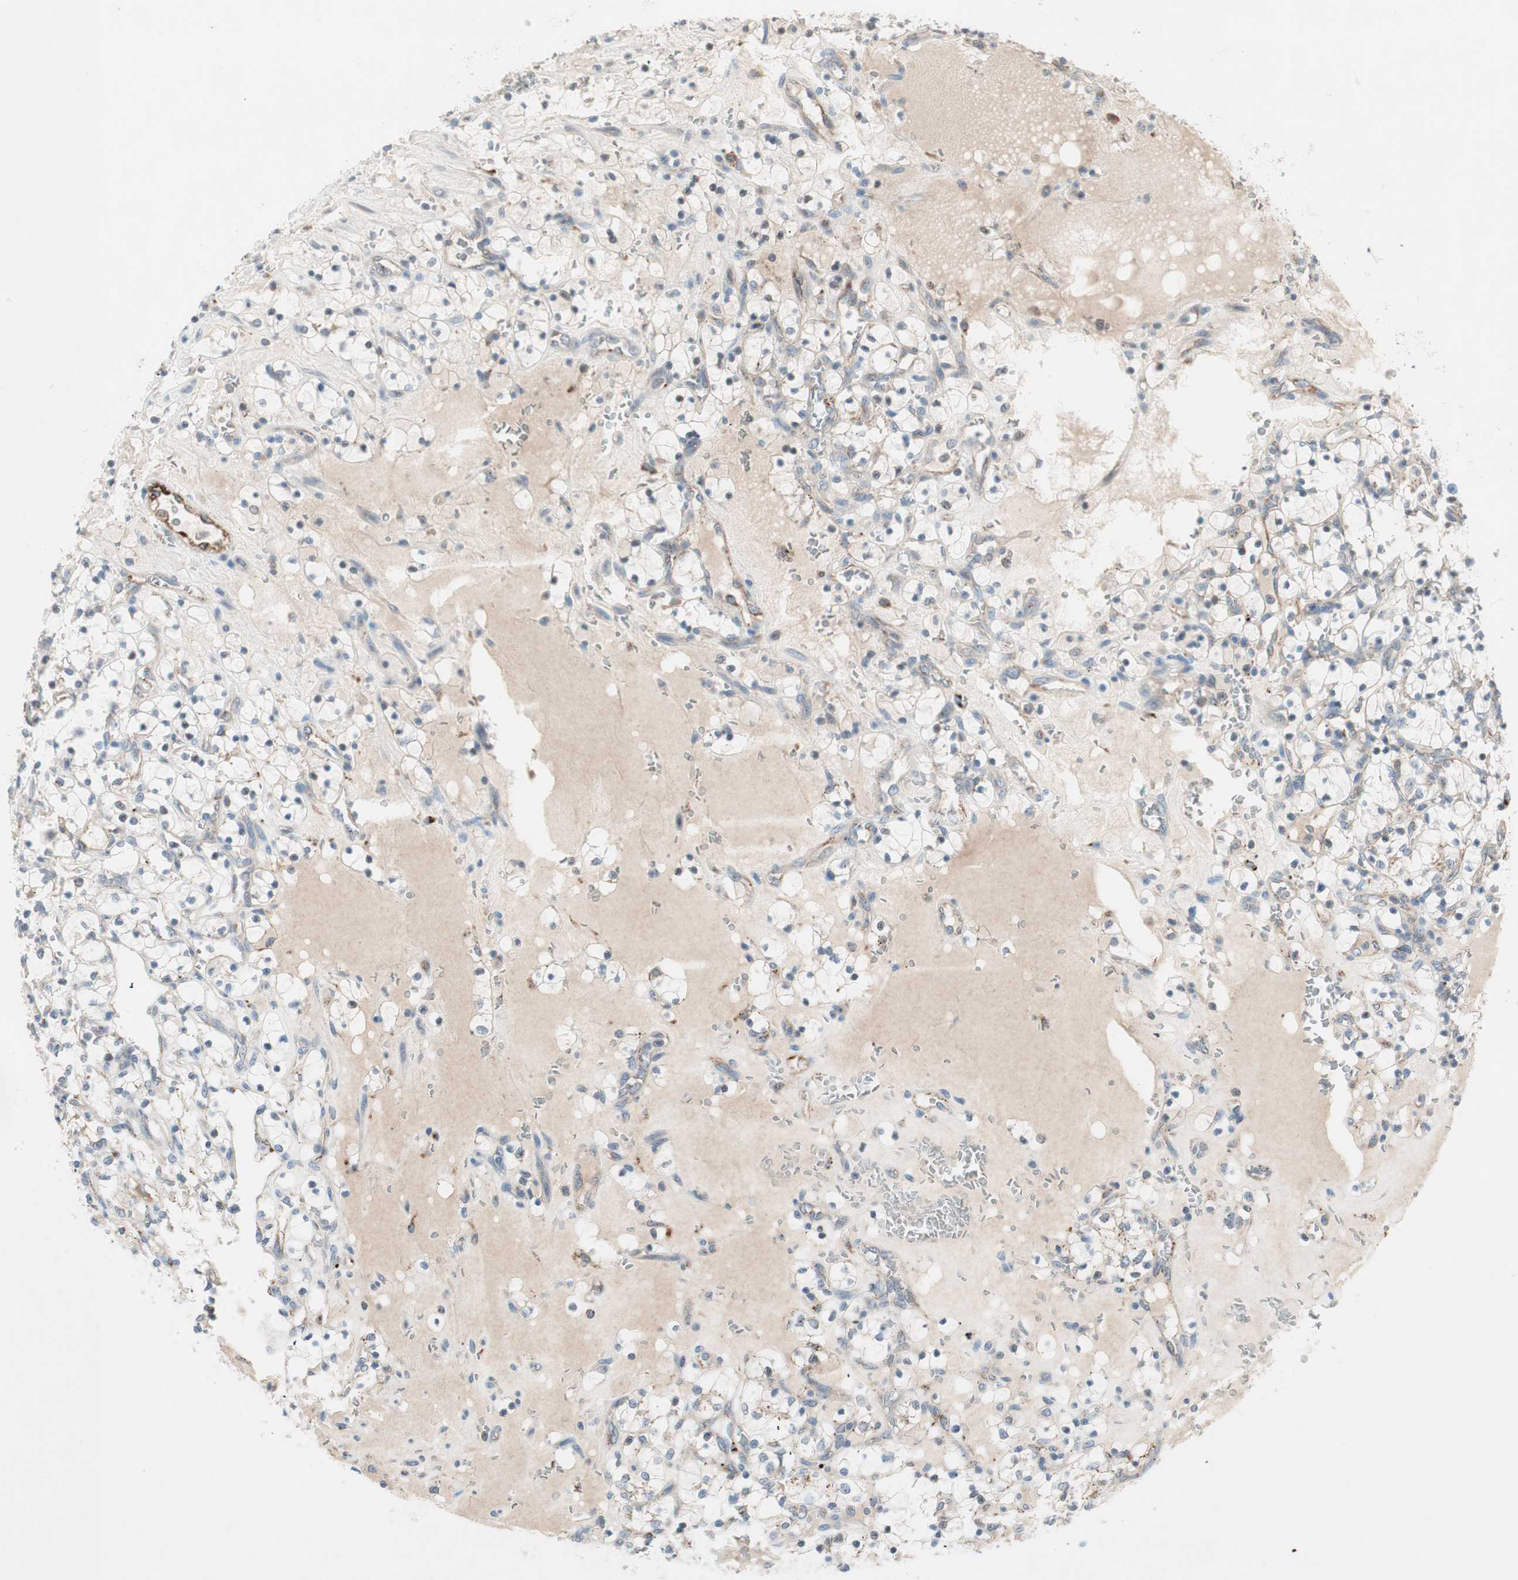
{"staining": {"intensity": "negative", "quantity": "none", "location": "none"}, "tissue": "renal cancer", "cell_type": "Tumor cells", "image_type": "cancer", "snomed": [{"axis": "morphology", "description": "Adenocarcinoma, NOS"}, {"axis": "topography", "description": "Kidney"}], "caption": "IHC micrograph of neoplastic tissue: adenocarcinoma (renal) stained with DAB (3,3'-diaminobenzidine) exhibits no significant protein staining in tumor cells. The staining is performed using DAB (3,3'-diaminobenzidine) brown chromogen with nuclei counter-stained in using hematoxylin.", "gene": "FGFR4", "patient": {"sex": "female", "age": 69}}